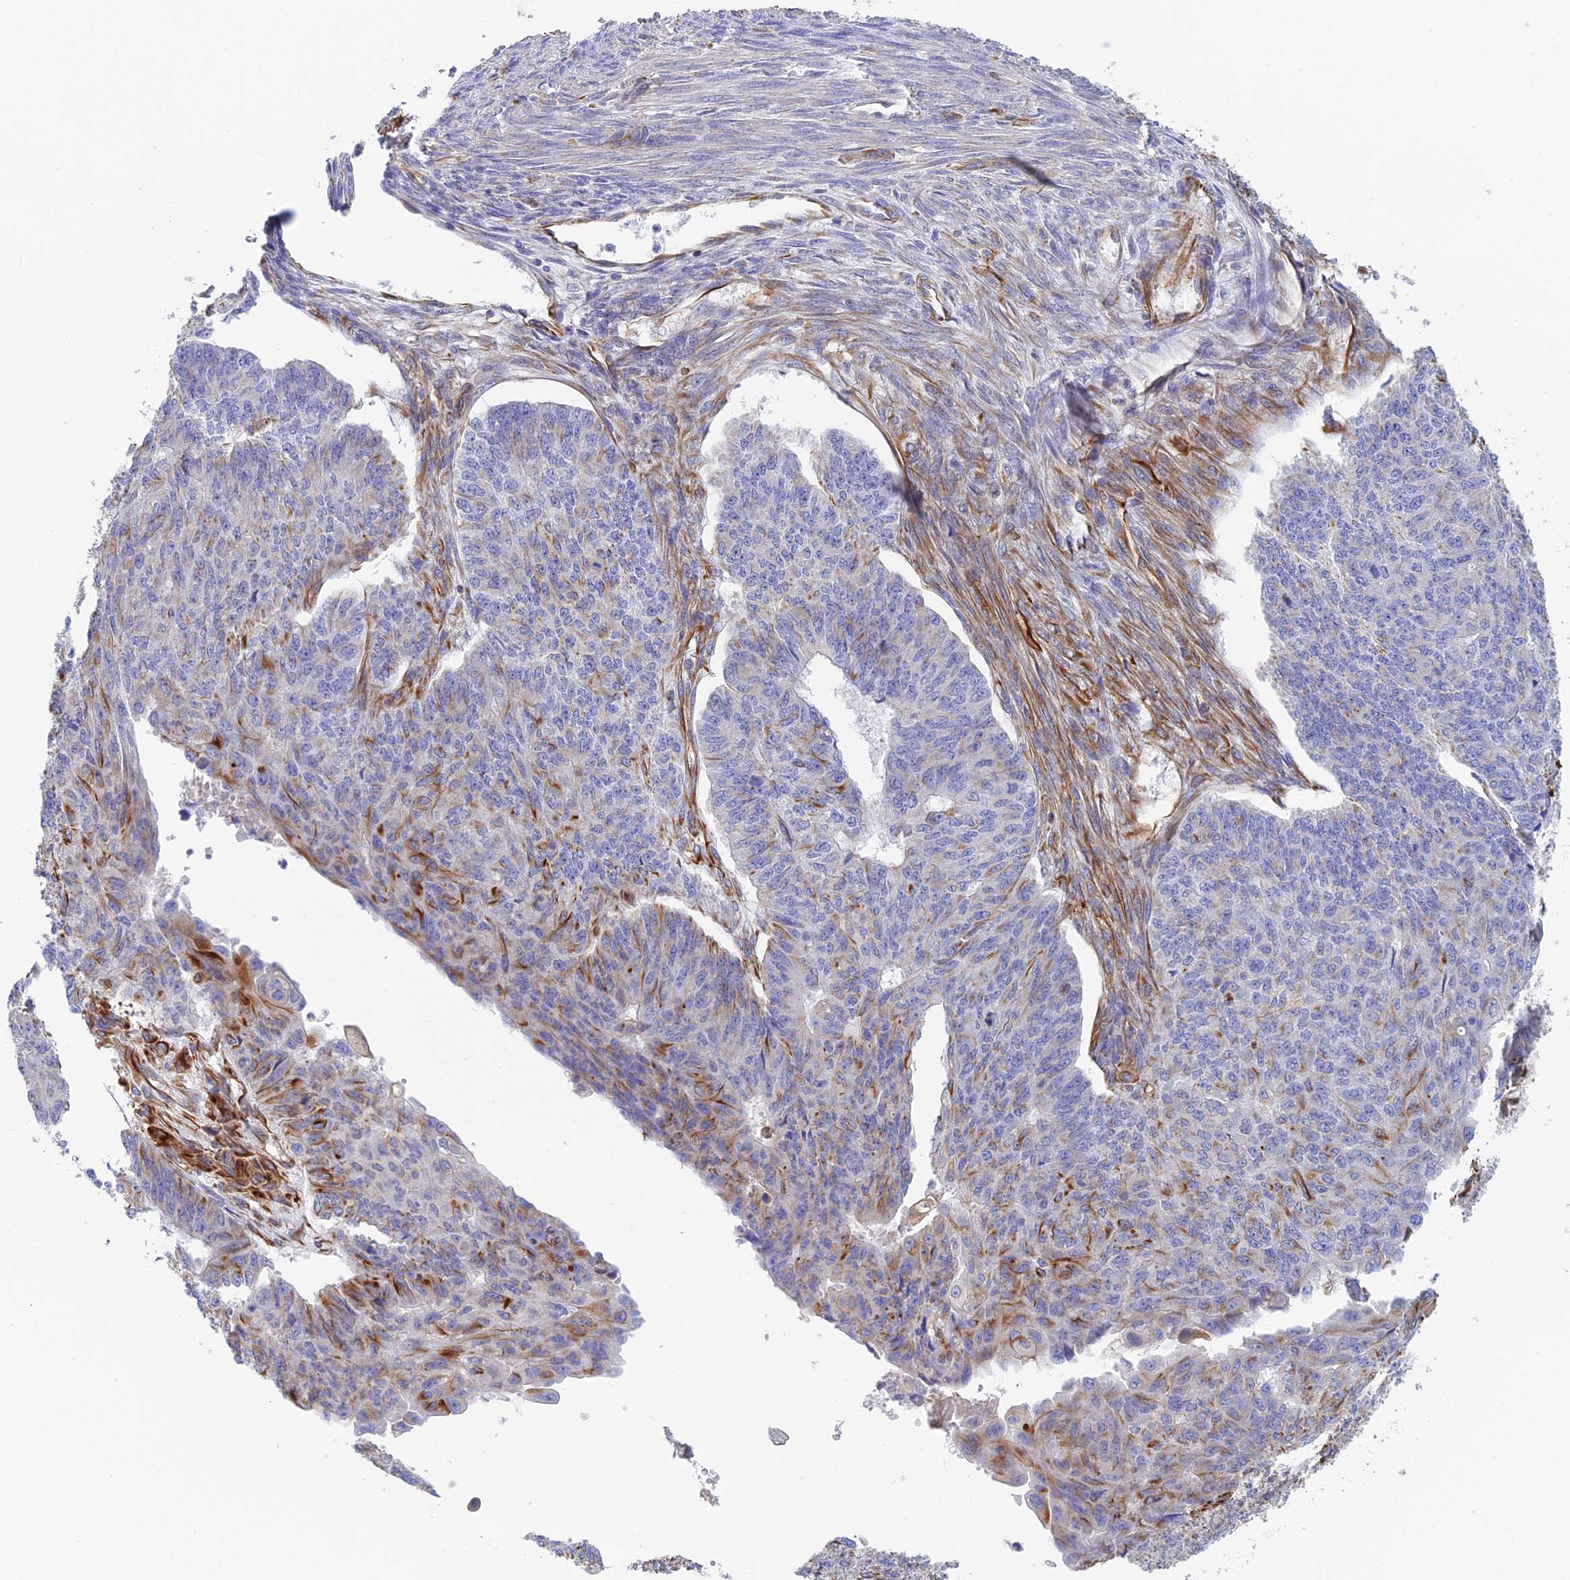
{"staining": {"intensity": "negative", "quantity": "none", "location": "none"}, "tissue": "endometrial cancer", "cell_type": "Tumor cells", "image_type": "cancer", "snomed": [{"axis": "morphology", "description": "Adenocarcinoma, NOS"}, {"axis": "topography", "description": "Endometrium"}], "caption": "Immunohistochemical staining of human endometrial adenocarcinoma demonstrates no significant positivity in tumor cells. (Brightfield microscopy of DAB (3,3'-diaminobenzidine) IHC at high magnification).", "gene": "FBXL20", "patient": {"sex": "female", "age": 32}}